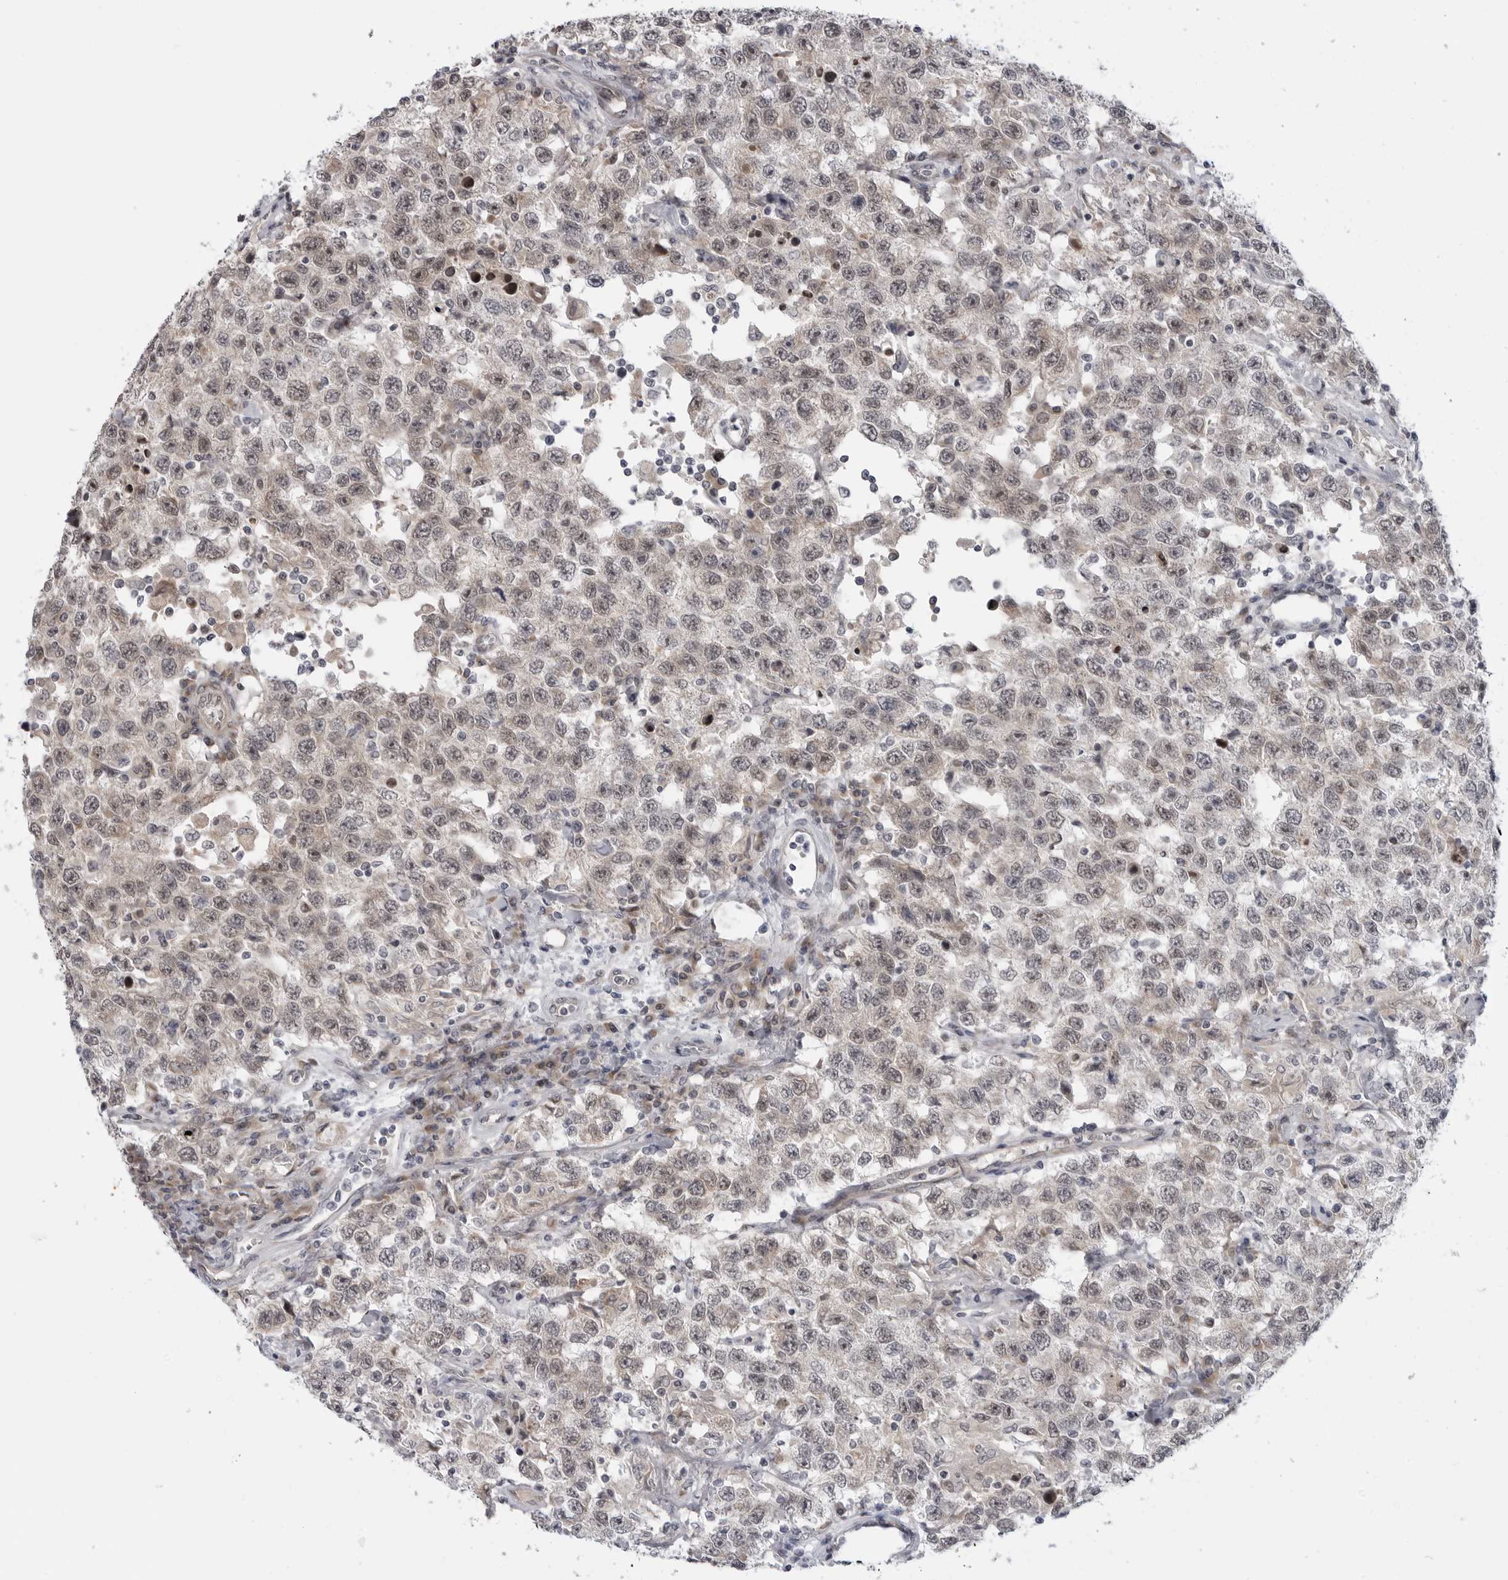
{"staining": {"intensity": "weak", "quantity": ">75%", "location": "nuclear"}, "tissue": "testis cancer", "cell_type": "Tumor cells", "image_type": "cancer", "snomed": [{"axis": "morphology", "description": "Seminoma, NOS"}, {"axis": "topography", "description": "Testis"}], "caption": "Testis cancer stained for a protein shows weak nuclear positivity in tumor cells.", "gene": "LRRC45", "patient": {"sex": "male", "age": 41}}